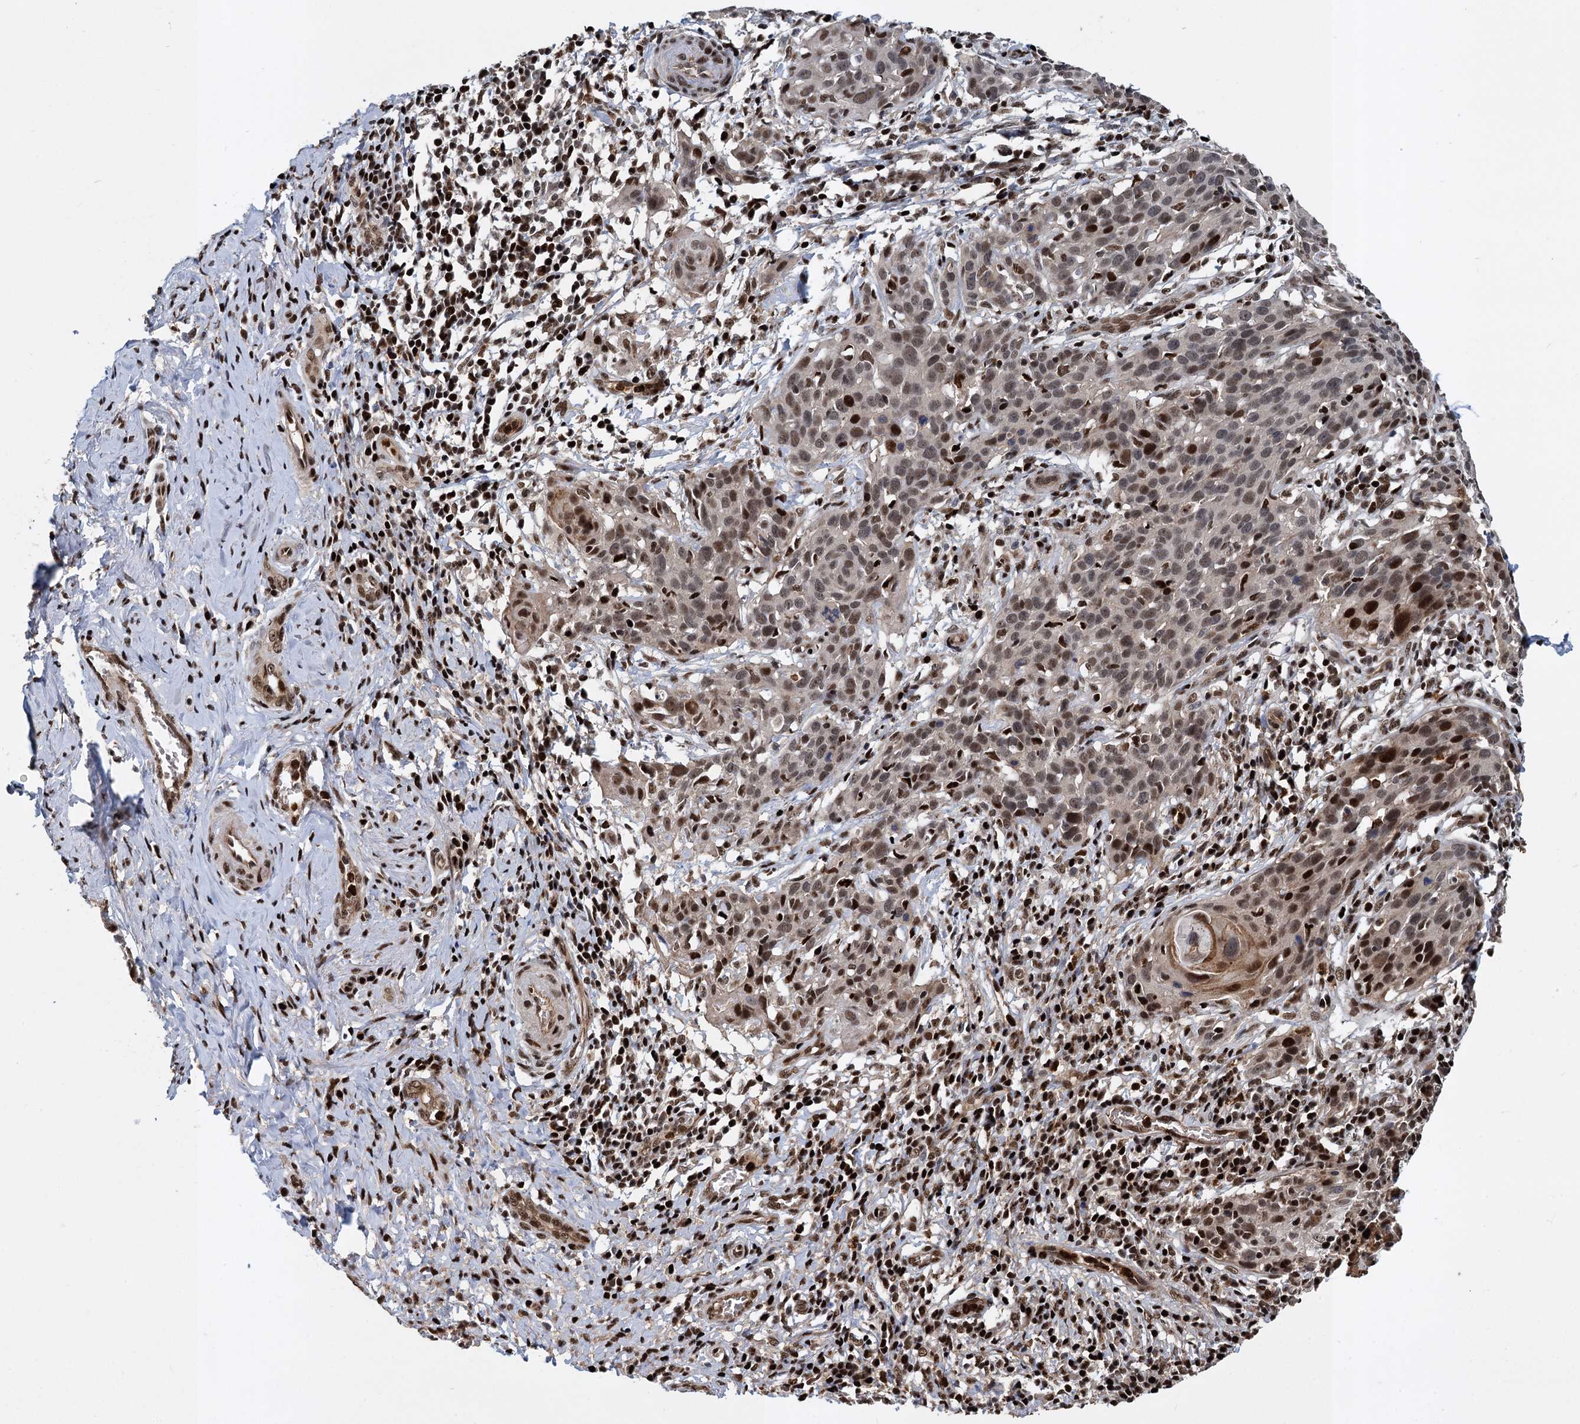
{"staining": {"intensity": "moderate", "quantity": ">75%", "location": "nuclear"}, "tissue": "cervical cancer", "cell_type": "Tumor cells", "image_type": "cancer", "snomed": [{"axis": "morphology", "description": "Squamous cell carcinoma, NOS"}, {"axis": "topography", "description": "Cervix"}], "caption": "IHC histopathology image of human cervical cancer (squamous cell carcinoma) stained for a protein (brown), which demonstrates medium levels of moderate nuclear staining in about >75% of tumor cells.", "gene": "ANKRD49", "patient": {"sex": "female", "age": 50}}